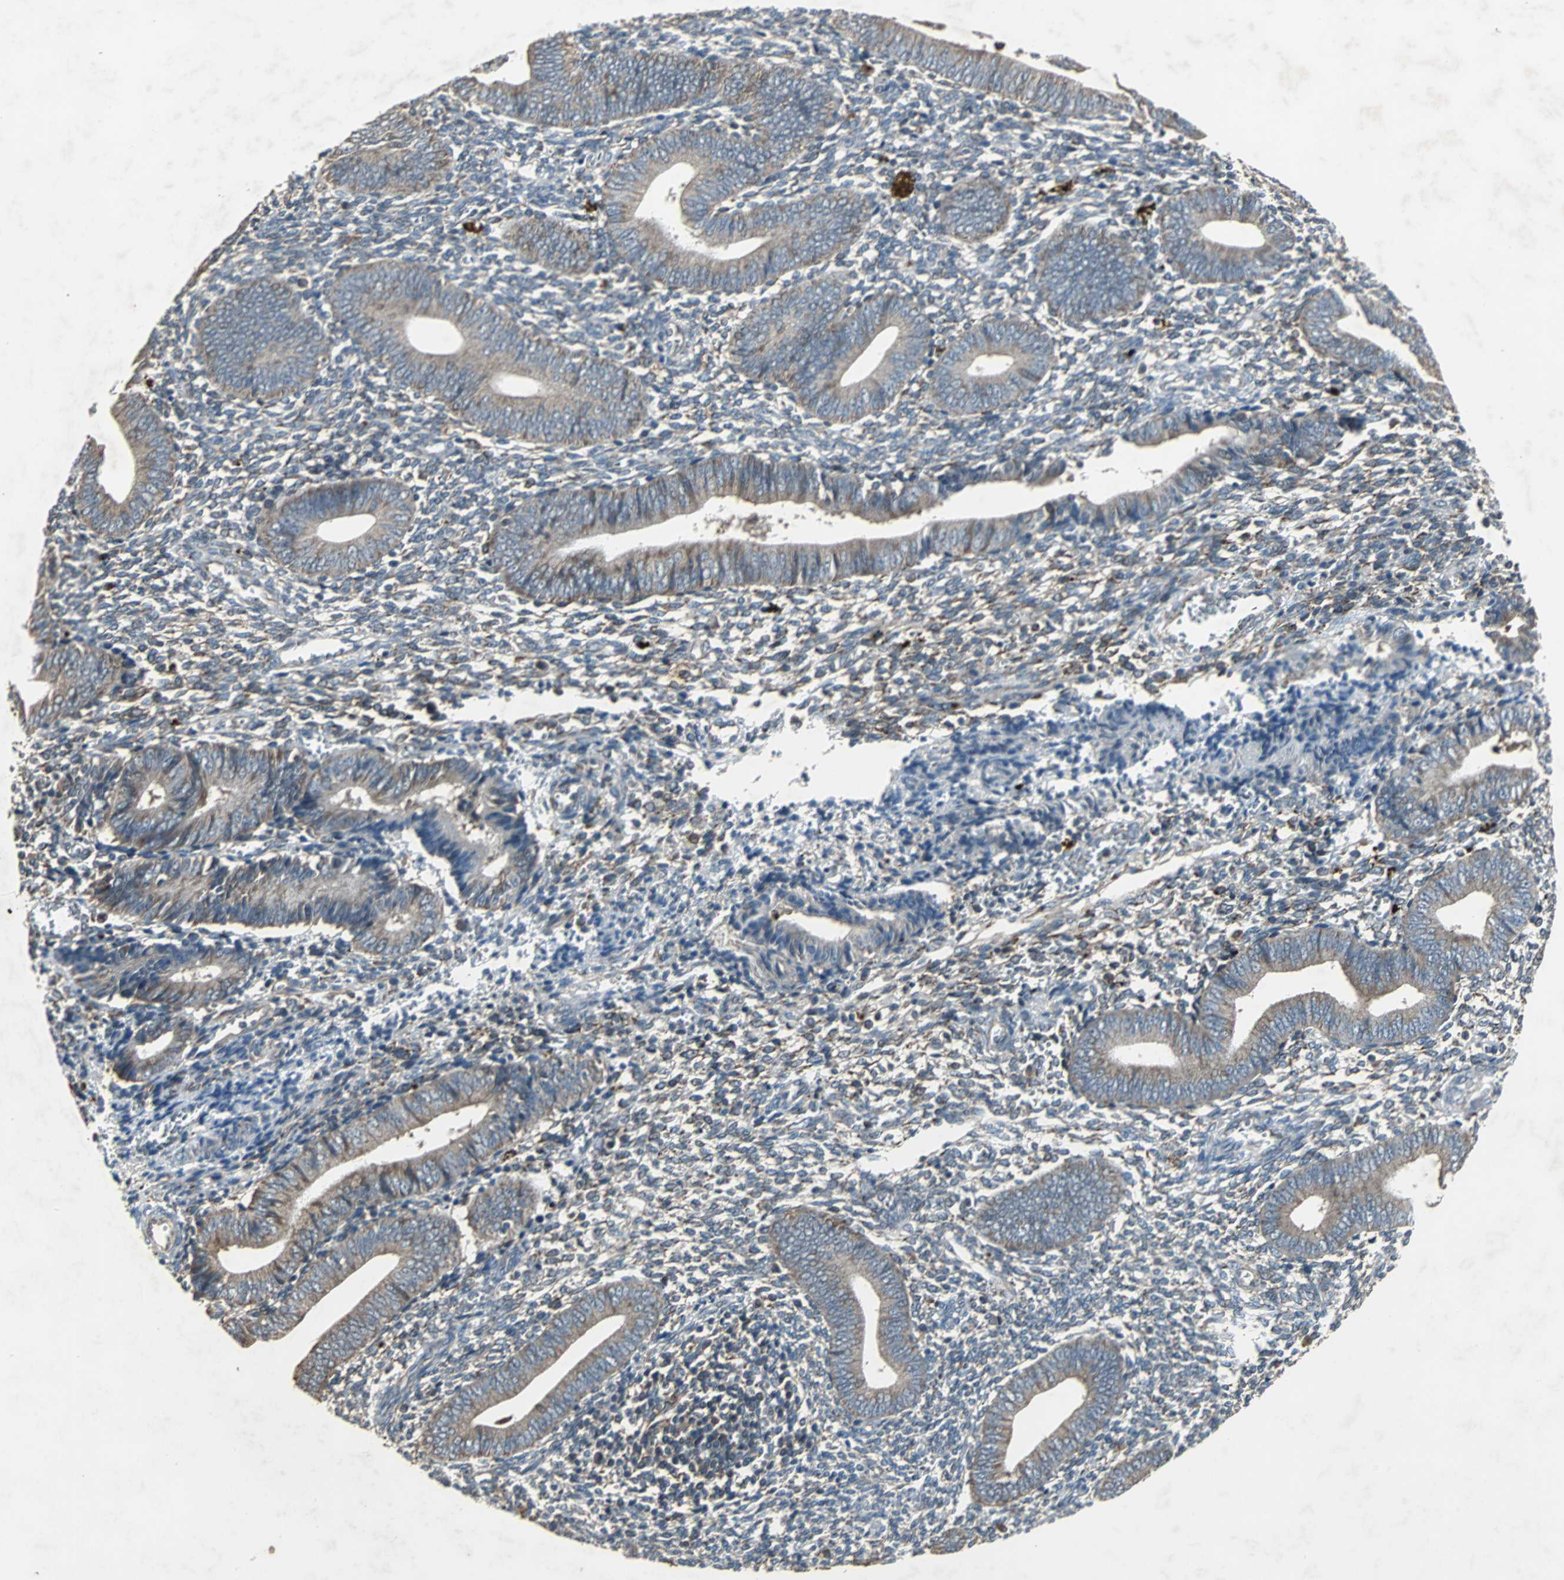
{"staining": {"intensity": "moderate", "quantity": "25%-75%", "location": "cytoplasmic/membranous"}, "tissue": "endometrium", "cell_type": "Cells in endometrial stroma", "image_type": "normal", "snomed": [{"axis": "morphology", "description": "Normal tissue, NOS"}, {"axis": "topography", "description": "Uterus"}, {"axis": "topography", "description": "Endometrium"}], "caption": "Normal endometrium shows moderate cytoplasmic/membranous expression in approximately 25%-75% of cells in endometrial stroma, visualized by immunohistochemistry. (DAB (3,3'-diaminobenzidine) = brown stain, brightfield microscopy at high magnification).", "gene": "SOS1", "patient": {"sex": "female", "age": 33}}